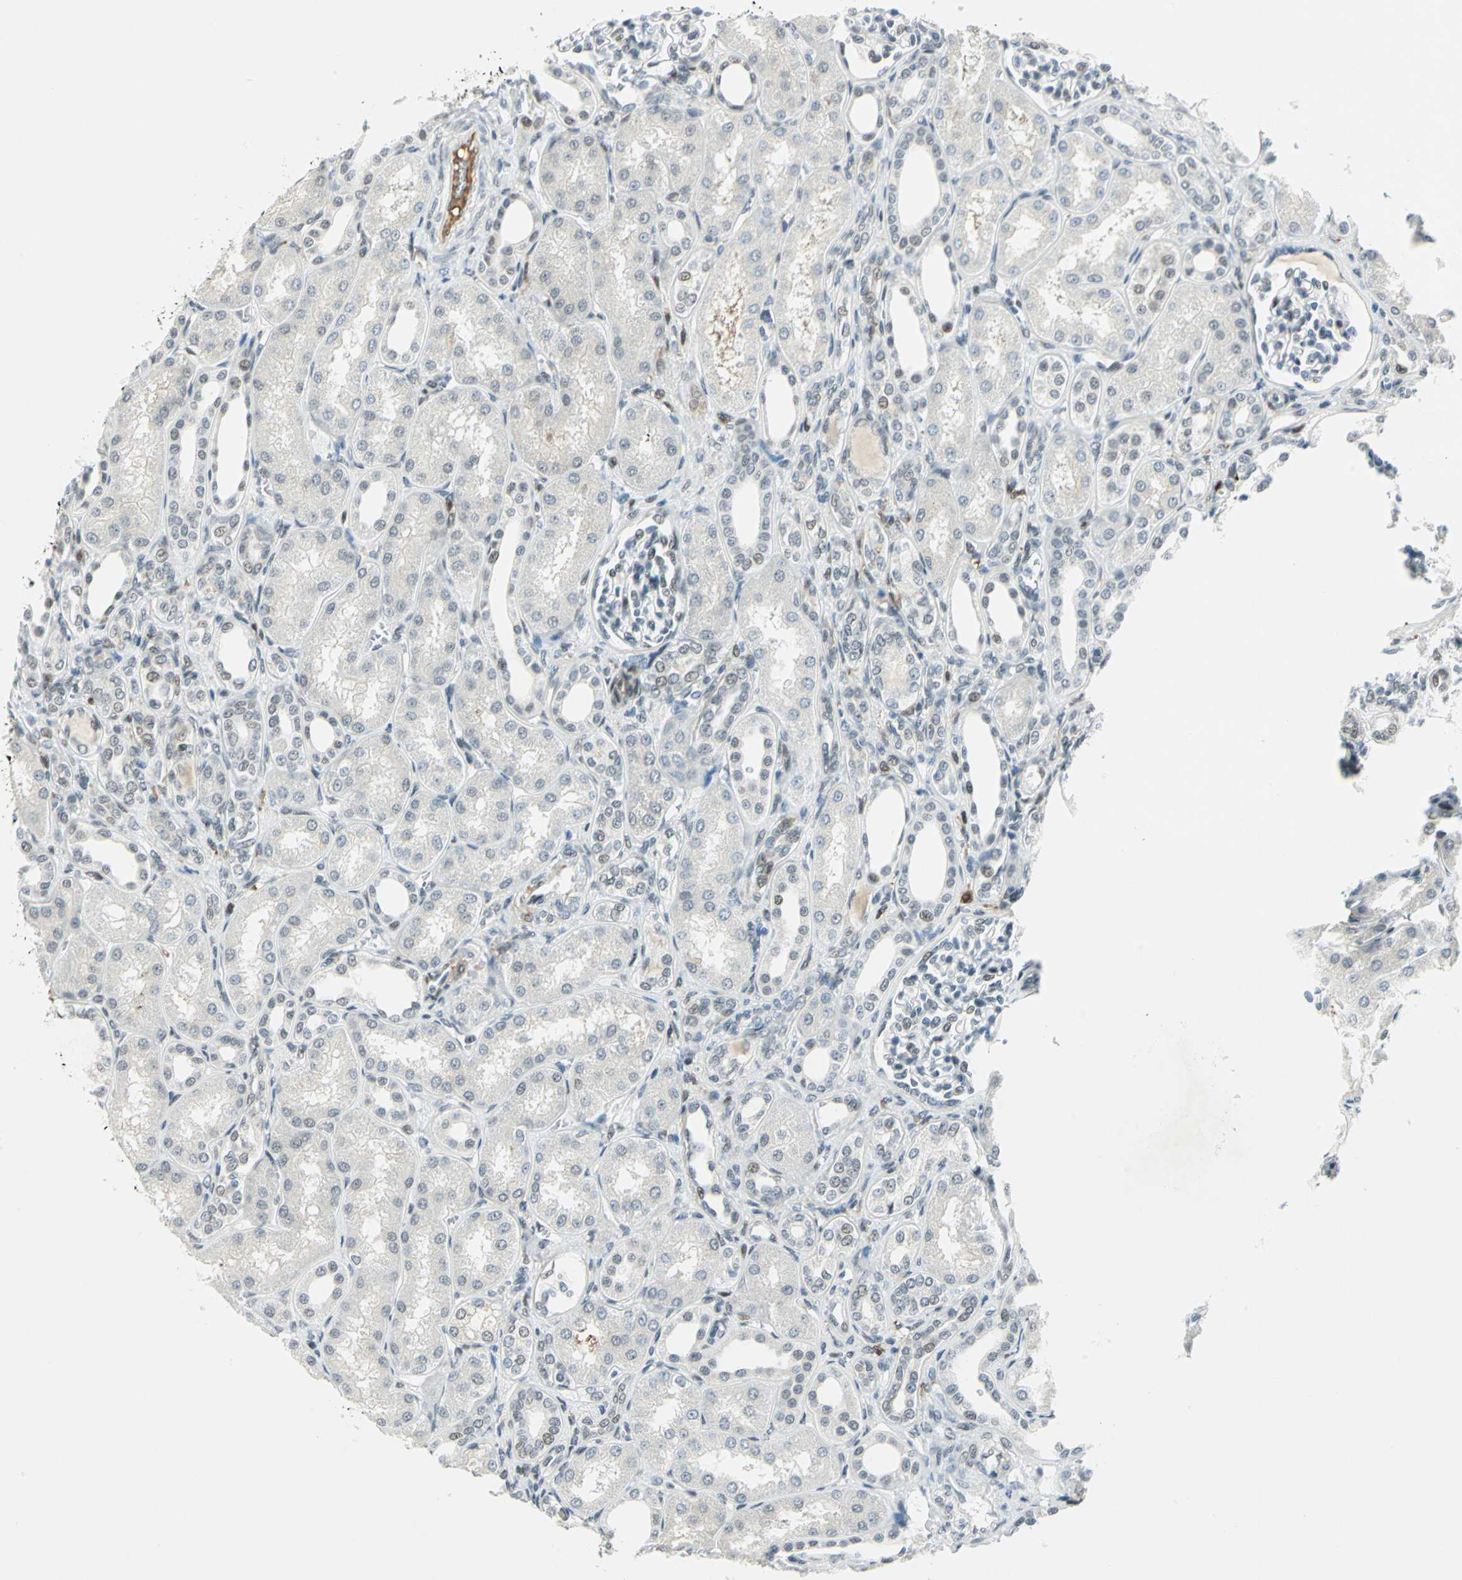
{"staining": {"intensity": "negative", "quantity": "none", "location": "none"}, "tissue": "kidney", "cell_type": "Cells in glomeruli", "image_type": "normal", "snomed": [{"axis": "morphology", "description": "Normal tissue, NOS"}, {"axis": "topography", "description": "Kidney"}], "caption": "Micrograph shows no significant protein staining in cells in glomeruli of unremarkable kidney.", "gene": "MTMR10", "patient": {"sex": "male", "age": 7}}